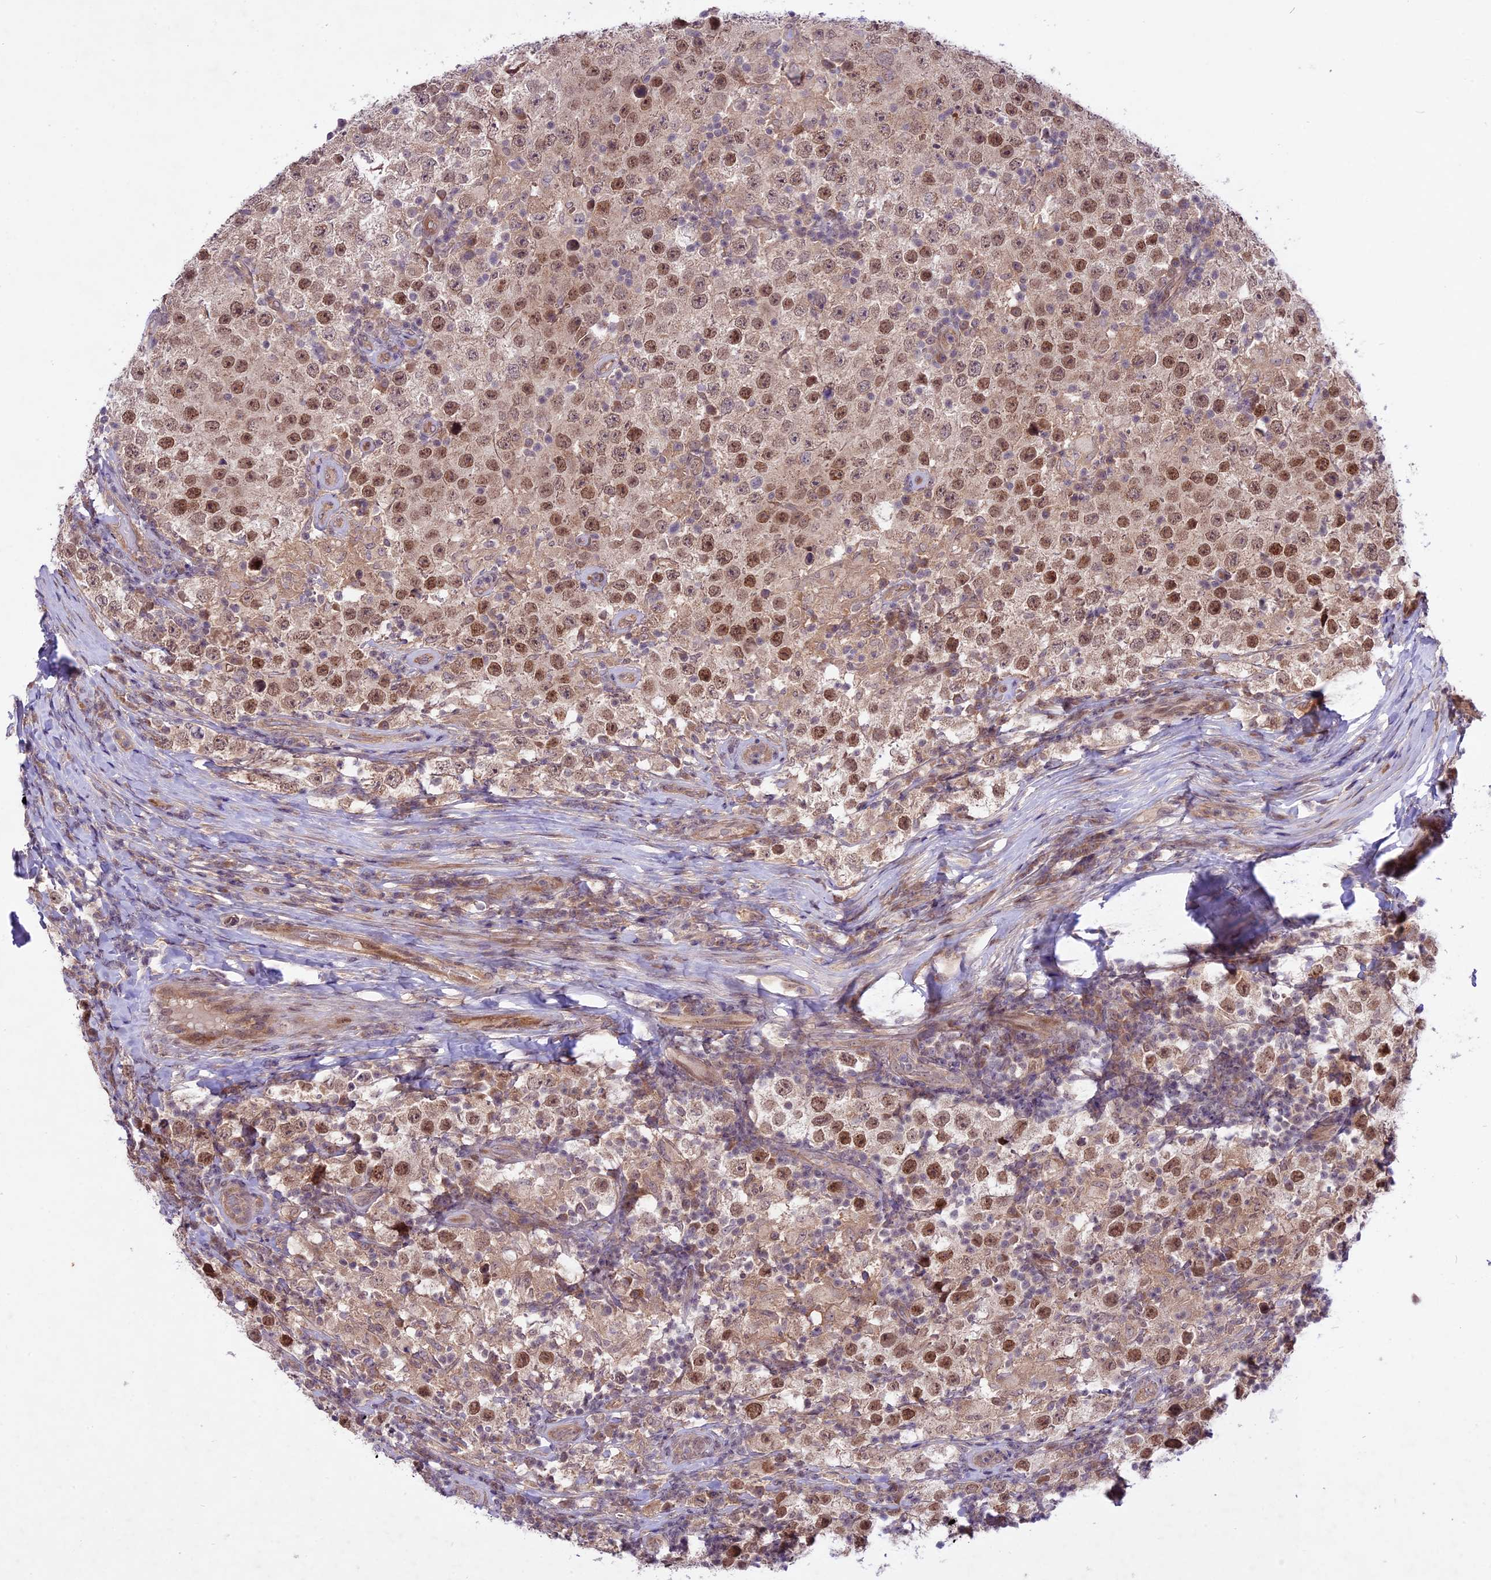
{"staining": {"intensity": "moderate", "quantity": ">75%", "location": "nuclear"}, "tissue": "testis cancer", "cell_type": "Tumor cells", "image_type": "cancer", "snomed": [{"axis": "morphology", "description": "Normal tissue, NOS"}, {"axis": "morphology", "description": "Urothelial carcinoma, High grade"}, {"axis": "morphology", "description": "Seminoma, NOS"}, {"axis": "morphology", "description": "Carcinoma, Embryonal, NOS"}, {"axis": "topography", "description": "Urinary bladder"}, {"axis": "topography", "description": "Testis"}], "caption": "Immunohistochemical staining of human embryonal carcinoma (testis) exhibits medium levels of moderate nuclear protein positivity in about >75% of tumor cells.", "gene": "SPRED1", "patient": {"sex": "male", "age": 41}}